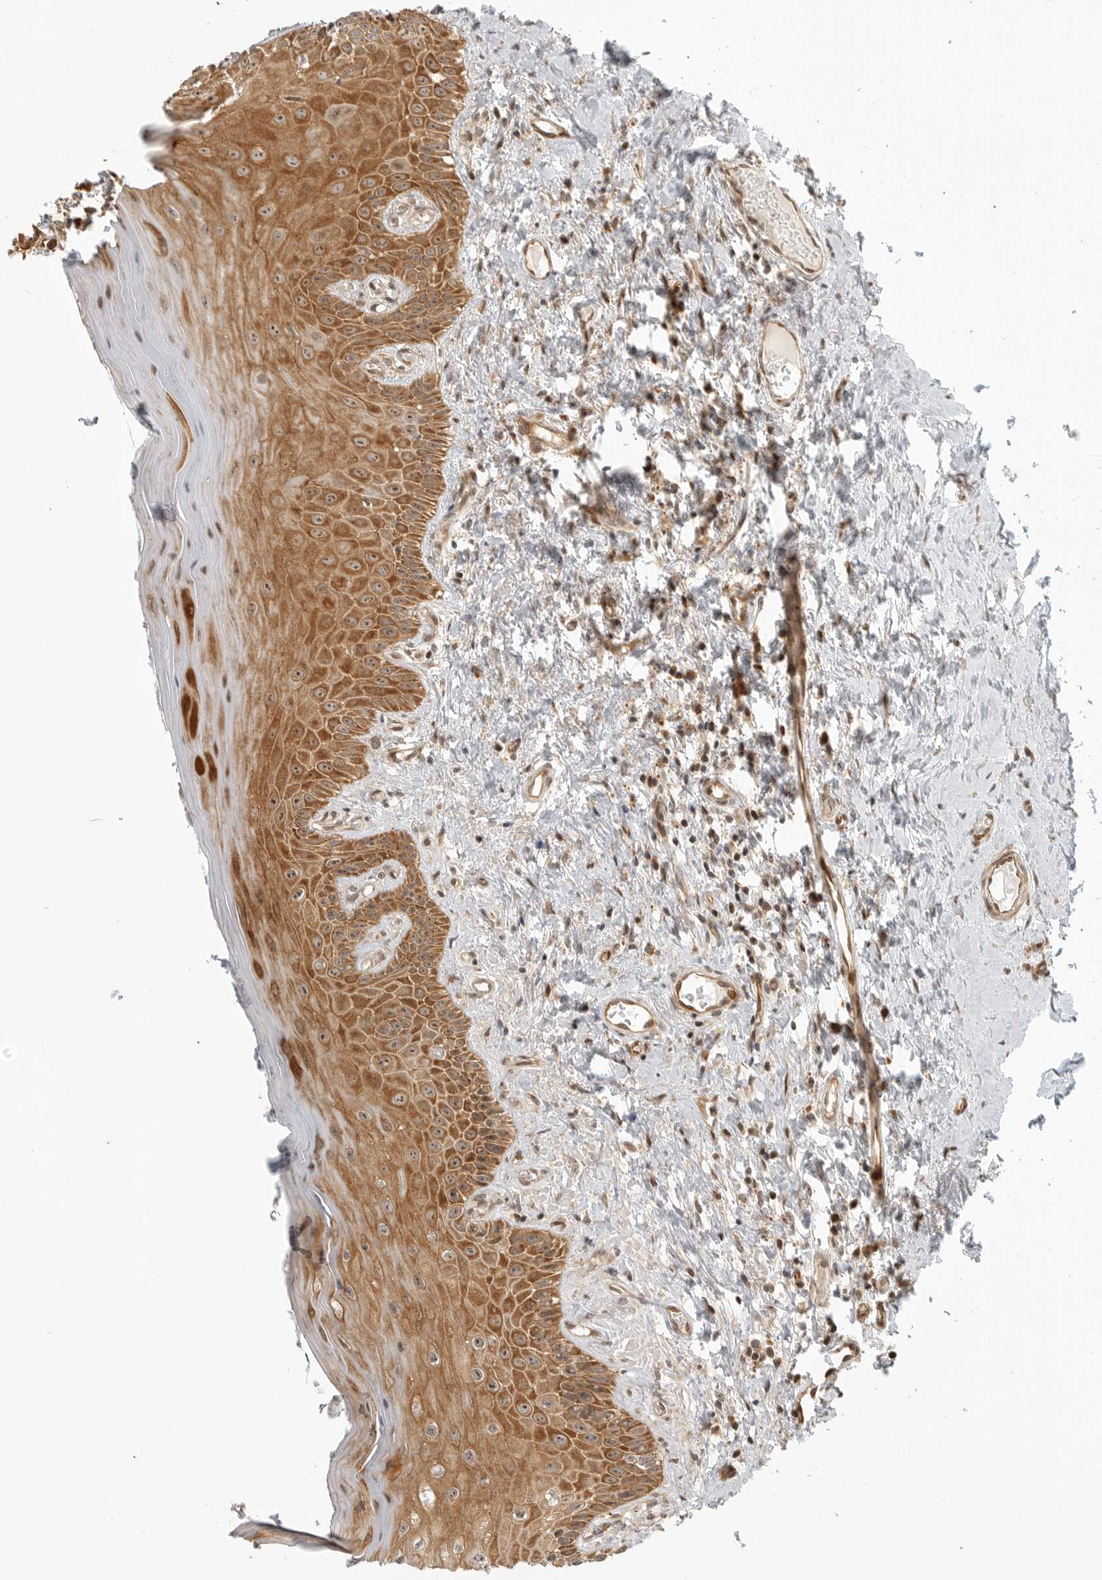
{"staining": {"intensity": "moderate", "quantity": ">75%", "location": "cytoplasmic/membranous,nuclear"}, "tissue": "oral mucosa", "cell_type": "Squamous epithelial cells", "image_type": "normal", "snomed": [{"axis": "morphology", "description": "Normal tissue, NOS"}, {"axis": "topography", "description": "Oral tissue"}], "caption": "About >75% of squamous epithelial cells in benign oral mucosa display moderate cytoplasmic/membranous,nuclear protein positivity as visualized by brown immunohistochemical staining.", "gene": "DSCC1", "patient": {"sex": "male", "age": 66}}